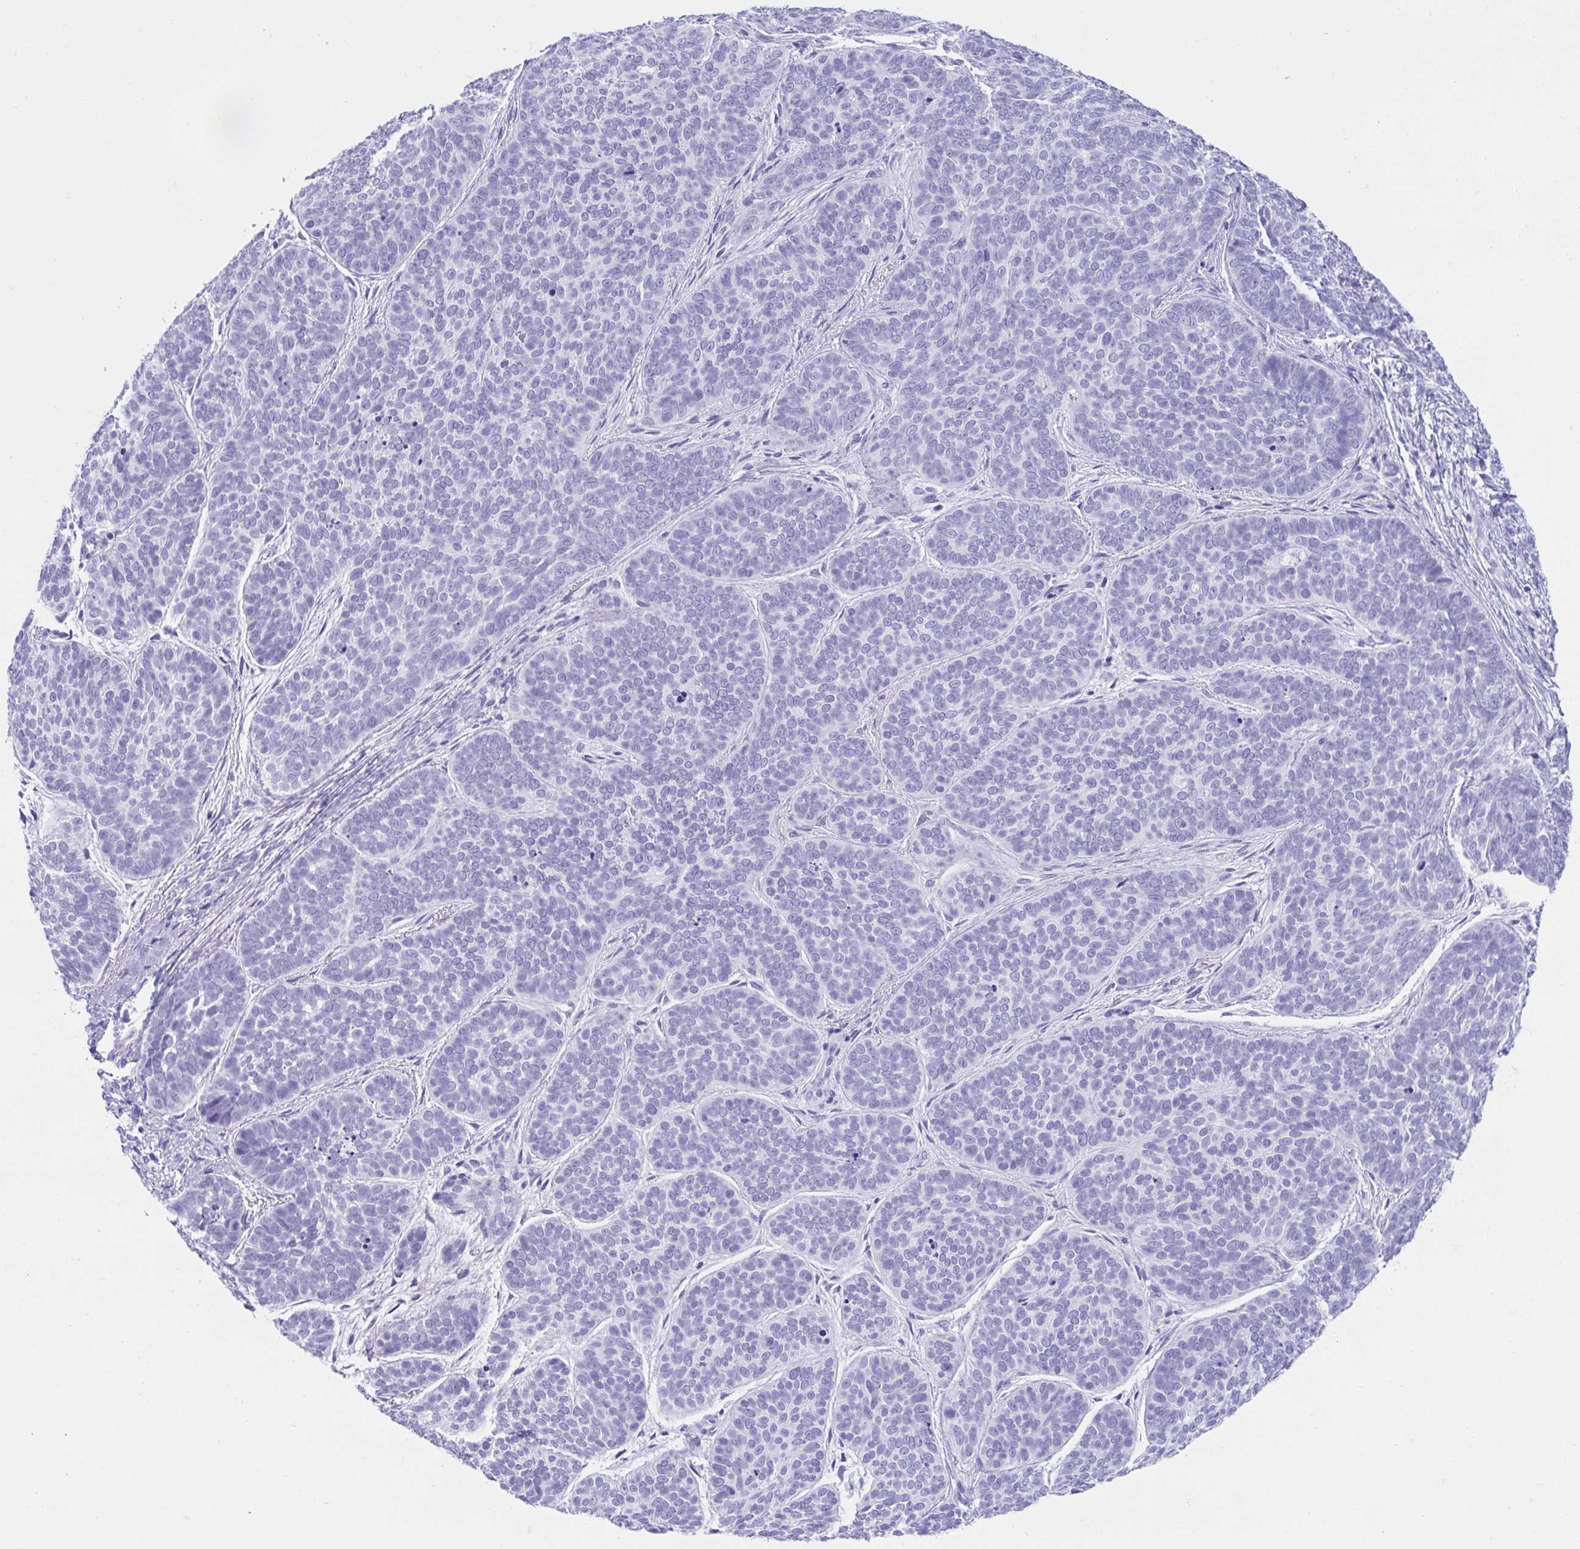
{"staining": {"intensity": "negative", "quantity": "none", "location": "none"}, "tissue": "skin cancer", "cell_type": "Tumor cells", "image_type": "cancer", "snomed": [{"axis": "morphology", "description": "Basal cell carcinoma"}, {"axis": "topography", "description": "Skin"}, {"axis": "topography", "description": "Skin of nose"}], "caption": "Tumor cells show no significant protein positivity in basal cell carcinoma (skin).", "gene": "TMEM35A", "patient": {"sex": "female", "age": 81}}